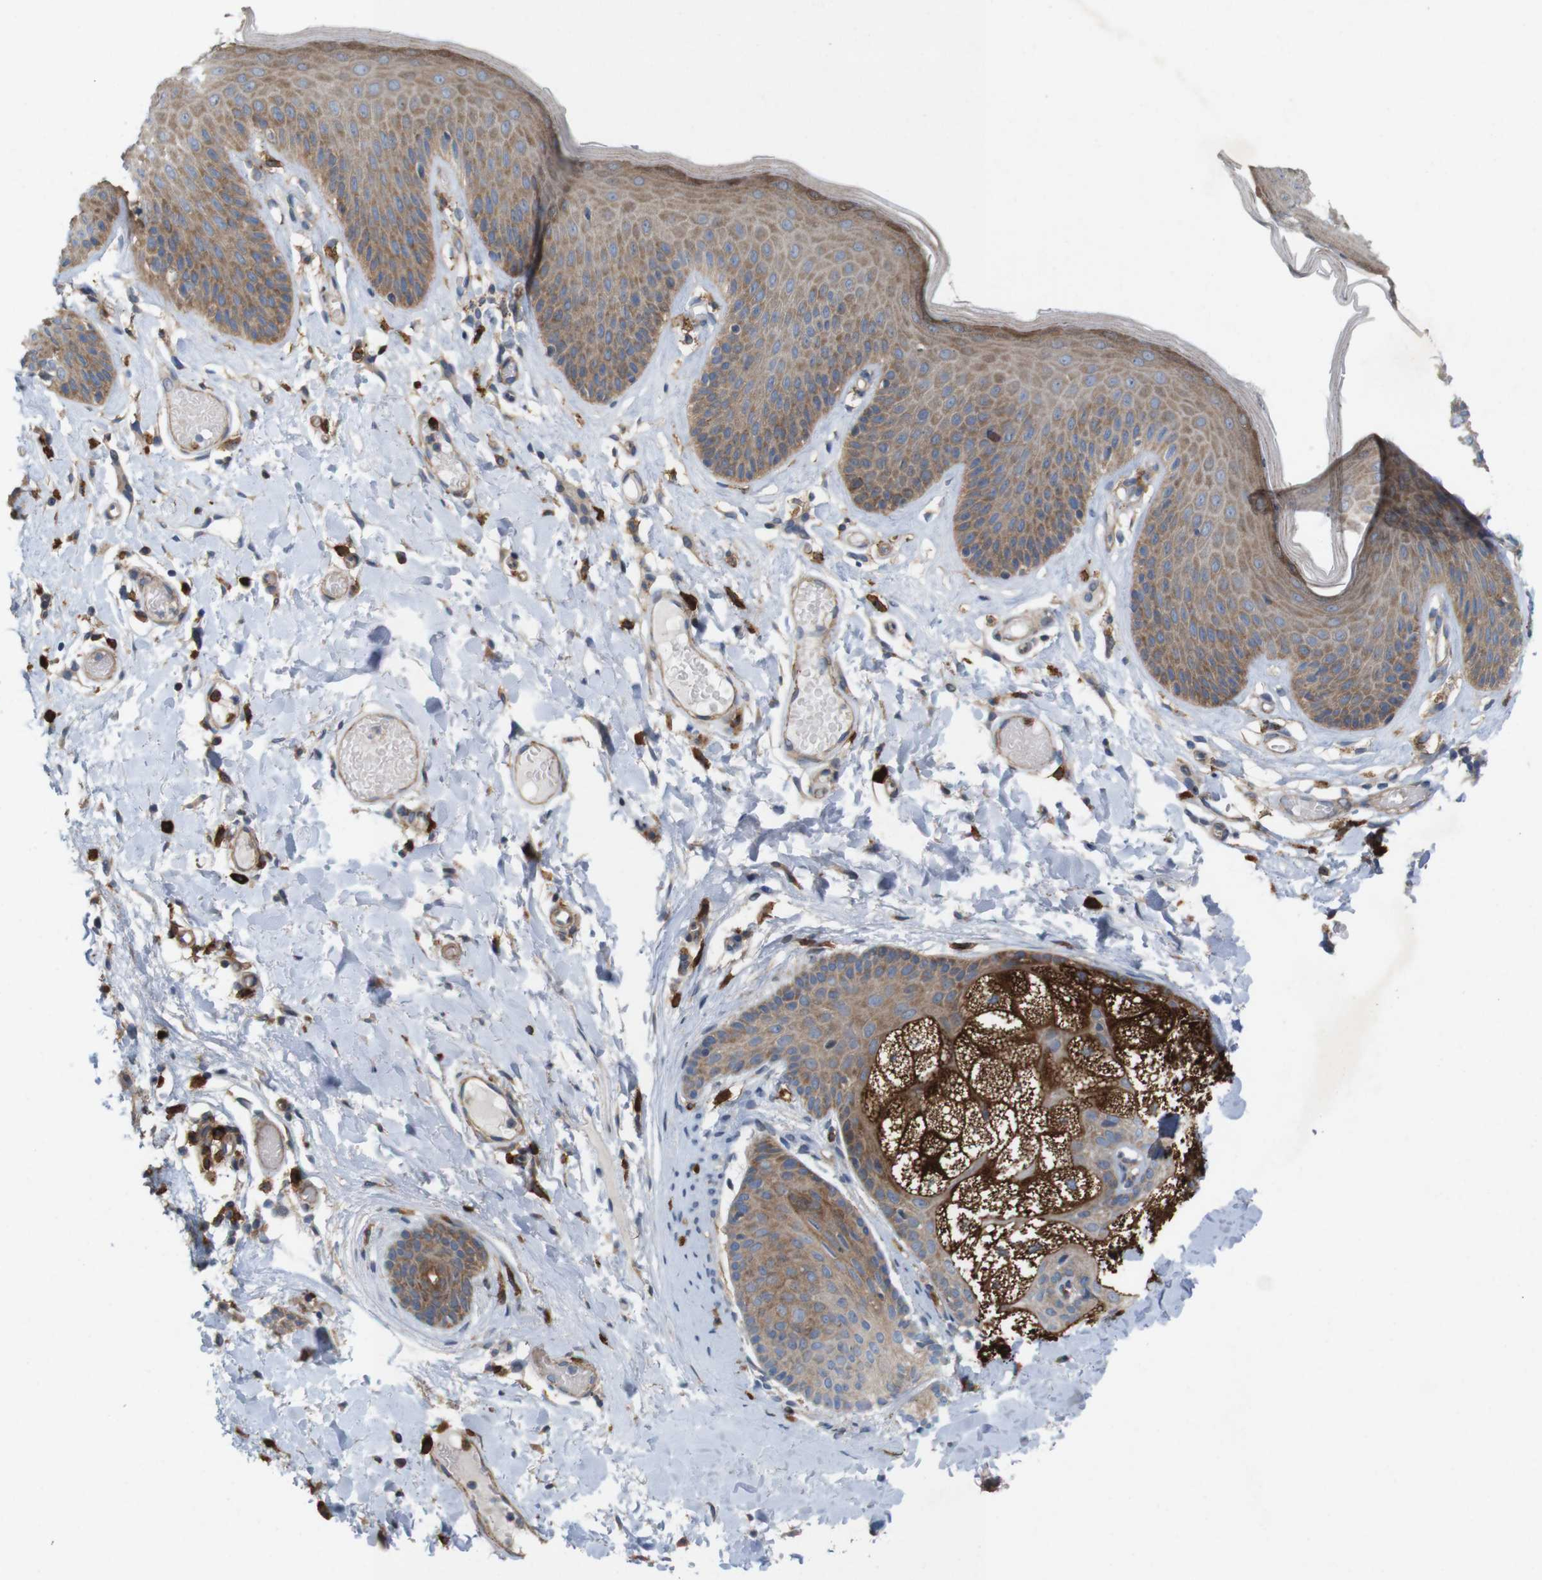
{"staining": {"intensity": "moderate", "quantity": ">75%", "location": "cytoplasmic/membranous"}, "tissue": "skin", "cell_type": "Epidermal cells", "image_type": "normal", "snomed": [{"axis": "morphology", "description": "Normal tissue, NOS"}, {"axis": "topography", "description": "Vulva"}], "caption": "A brown stain highlights moderate cytoplasmic/membranous positivity of a protein in epidermal cells of normal human skin. (Stains: DAB in brown, nuclei in blue, Microscopy: brightfield microscopy at high magnification).", "gene": "SIGLEC8", "patient": {"sex": "female", "age": 73}}